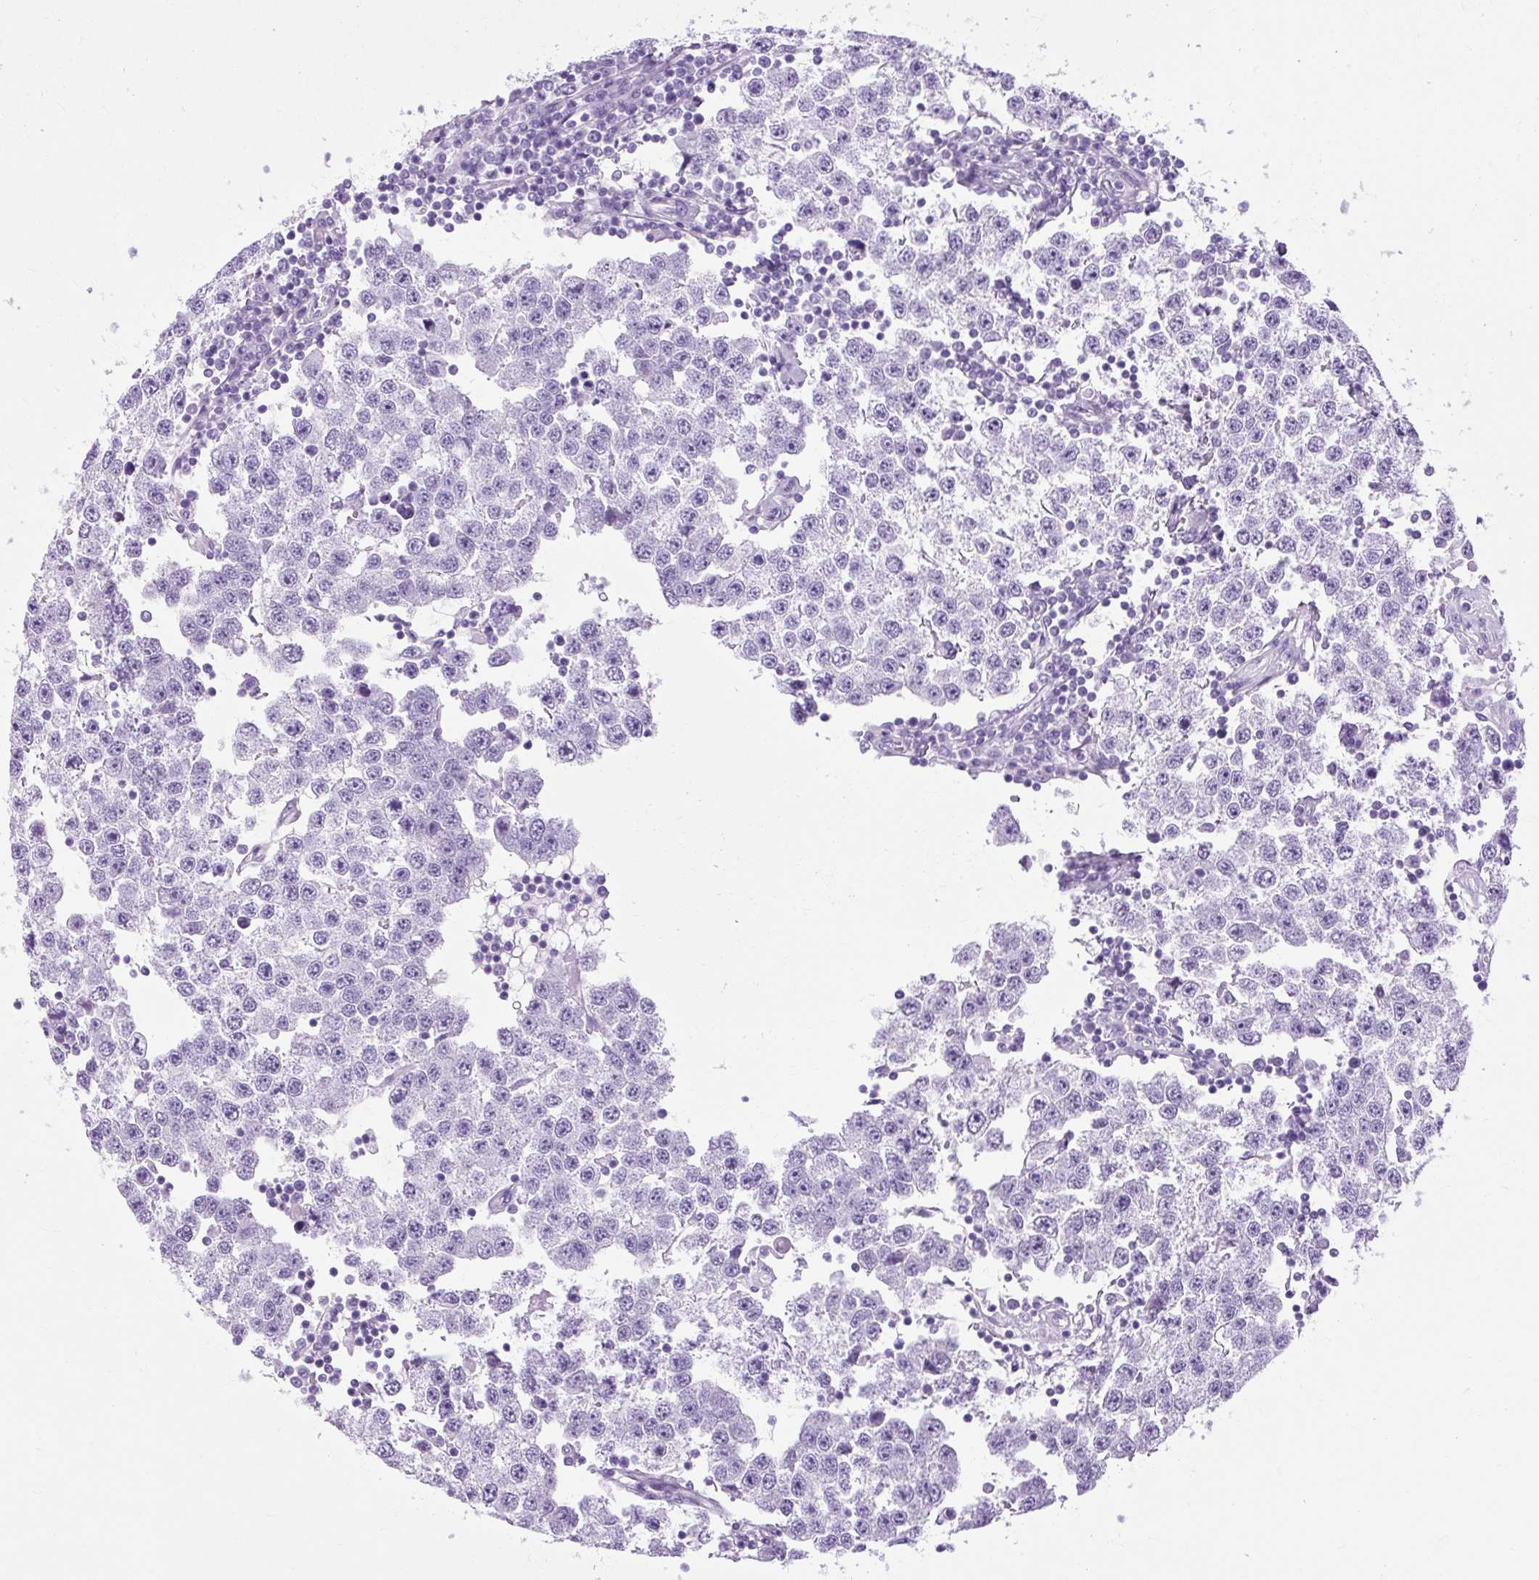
{"staining": {"intensity": "negative", "quantity": "none", "location": "none"}, "tissue": "testis cancer", "cell_type": "Tumor cells", "image_type": "cancer", "snomed": [{"axis": "morphology", "description": "Seminoma, NOS"}, {"axis": "topography", "description": "Testis"}], "caption": "Immunohistochemical staining of testis seminoma reveals no significant positivity in tumor cells.", "gene": "B3GNT4", "patient": {"sex": "male", "age": 34}}